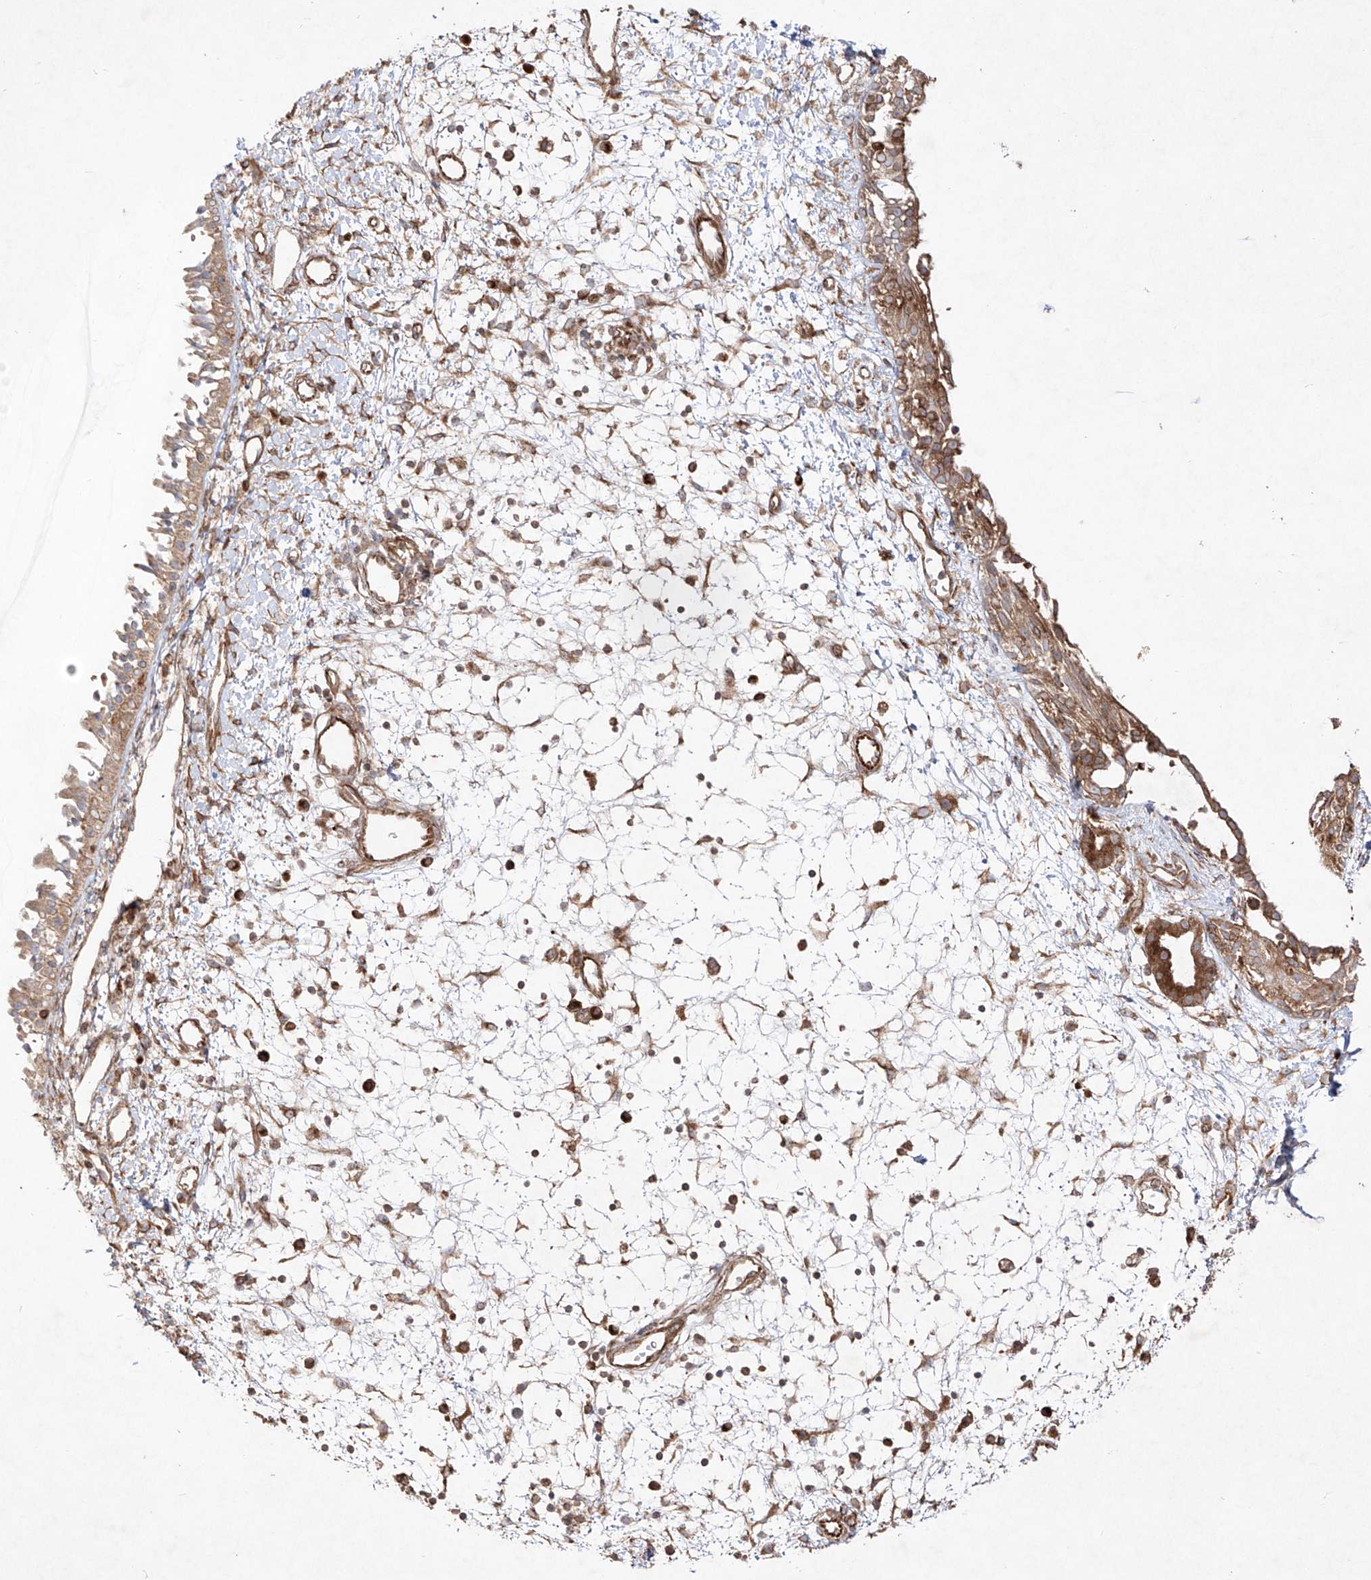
{"staining": {"intensity": "moderate", "quantity": ">75%", "location": "cytoplasmic/membranous"}, "tissue": "nasopharynx", "cell_type": "Respiratory epithelial cells", "image_type": "normal", "snomed": [{"axis": "morphology", "description": "Normal tissue, NOS"}, {"axis": "topography", "description": "Nasopharynx"}], "caption": "IHC of unremarkable nasopharynx demonstrates medium levels of moderate cytoplasmic/membranous staining in about >75% of respiratory epithelial cells.", "gene": "YKT6", "patient": {"sex": "male", "age": 22}}